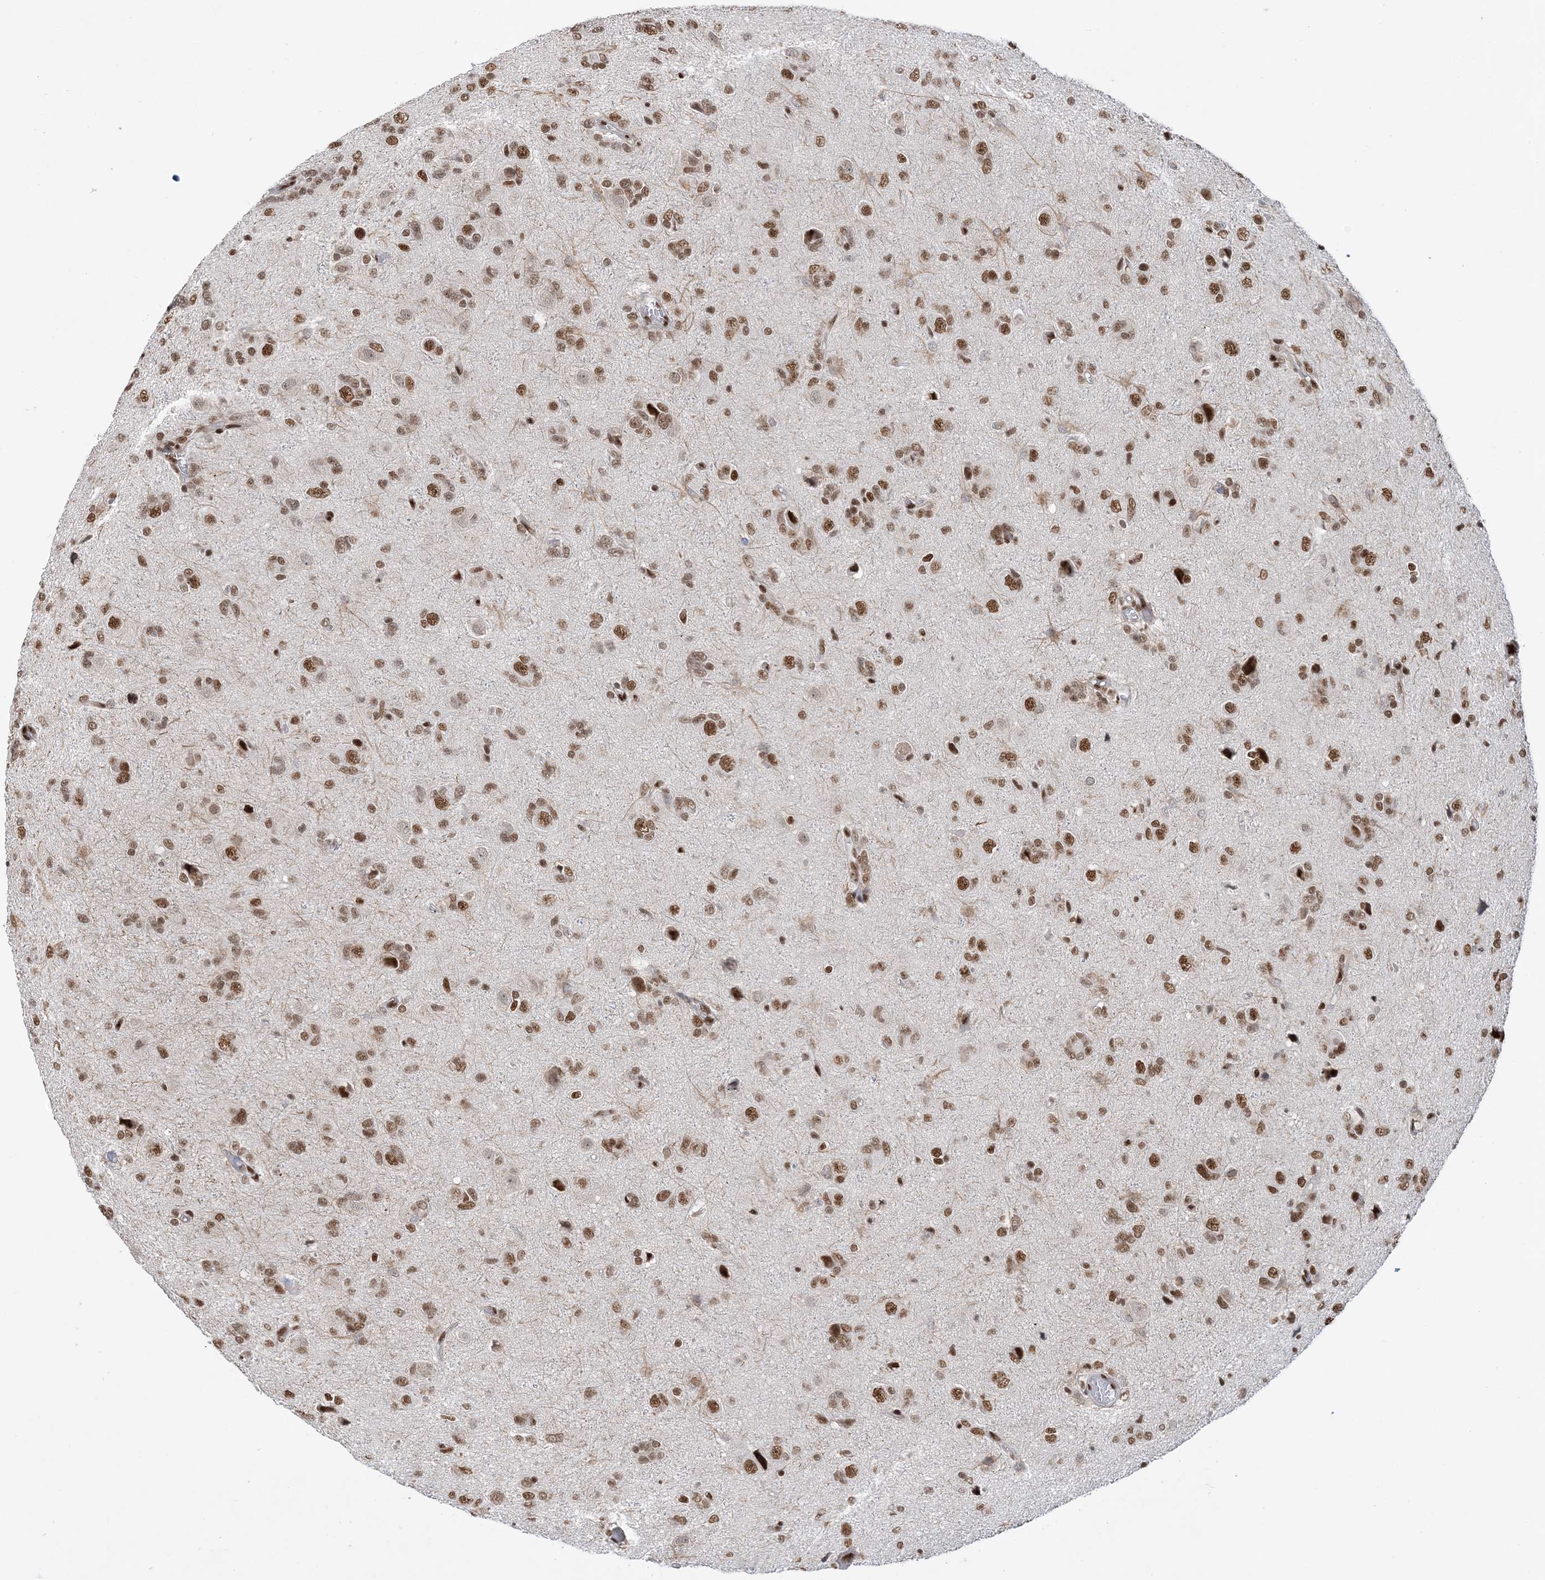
{"staining": {"intensity": "moderate", "quantity": ">75%", "location": "nuclear"}, "tissue": "glioma", "cell_type": "Tumor cells", "image_type": "cancer", "snomed": [{"axis": "morphology", "description": "Glioma, malignant, High grade"}, {"axis": "topography", "description": "Brain"}], "caption": "DAB immunohistochemical staining of human glioma reveals moderate nuclear protein staining in about >75% of tumor cells. (DAB (3,3'-diaminobenzidine) = brown stain, brightfield microscopy at high magnification).", "gene": "SEPHS1", "patient": {"sex": "female", "age": 59}}